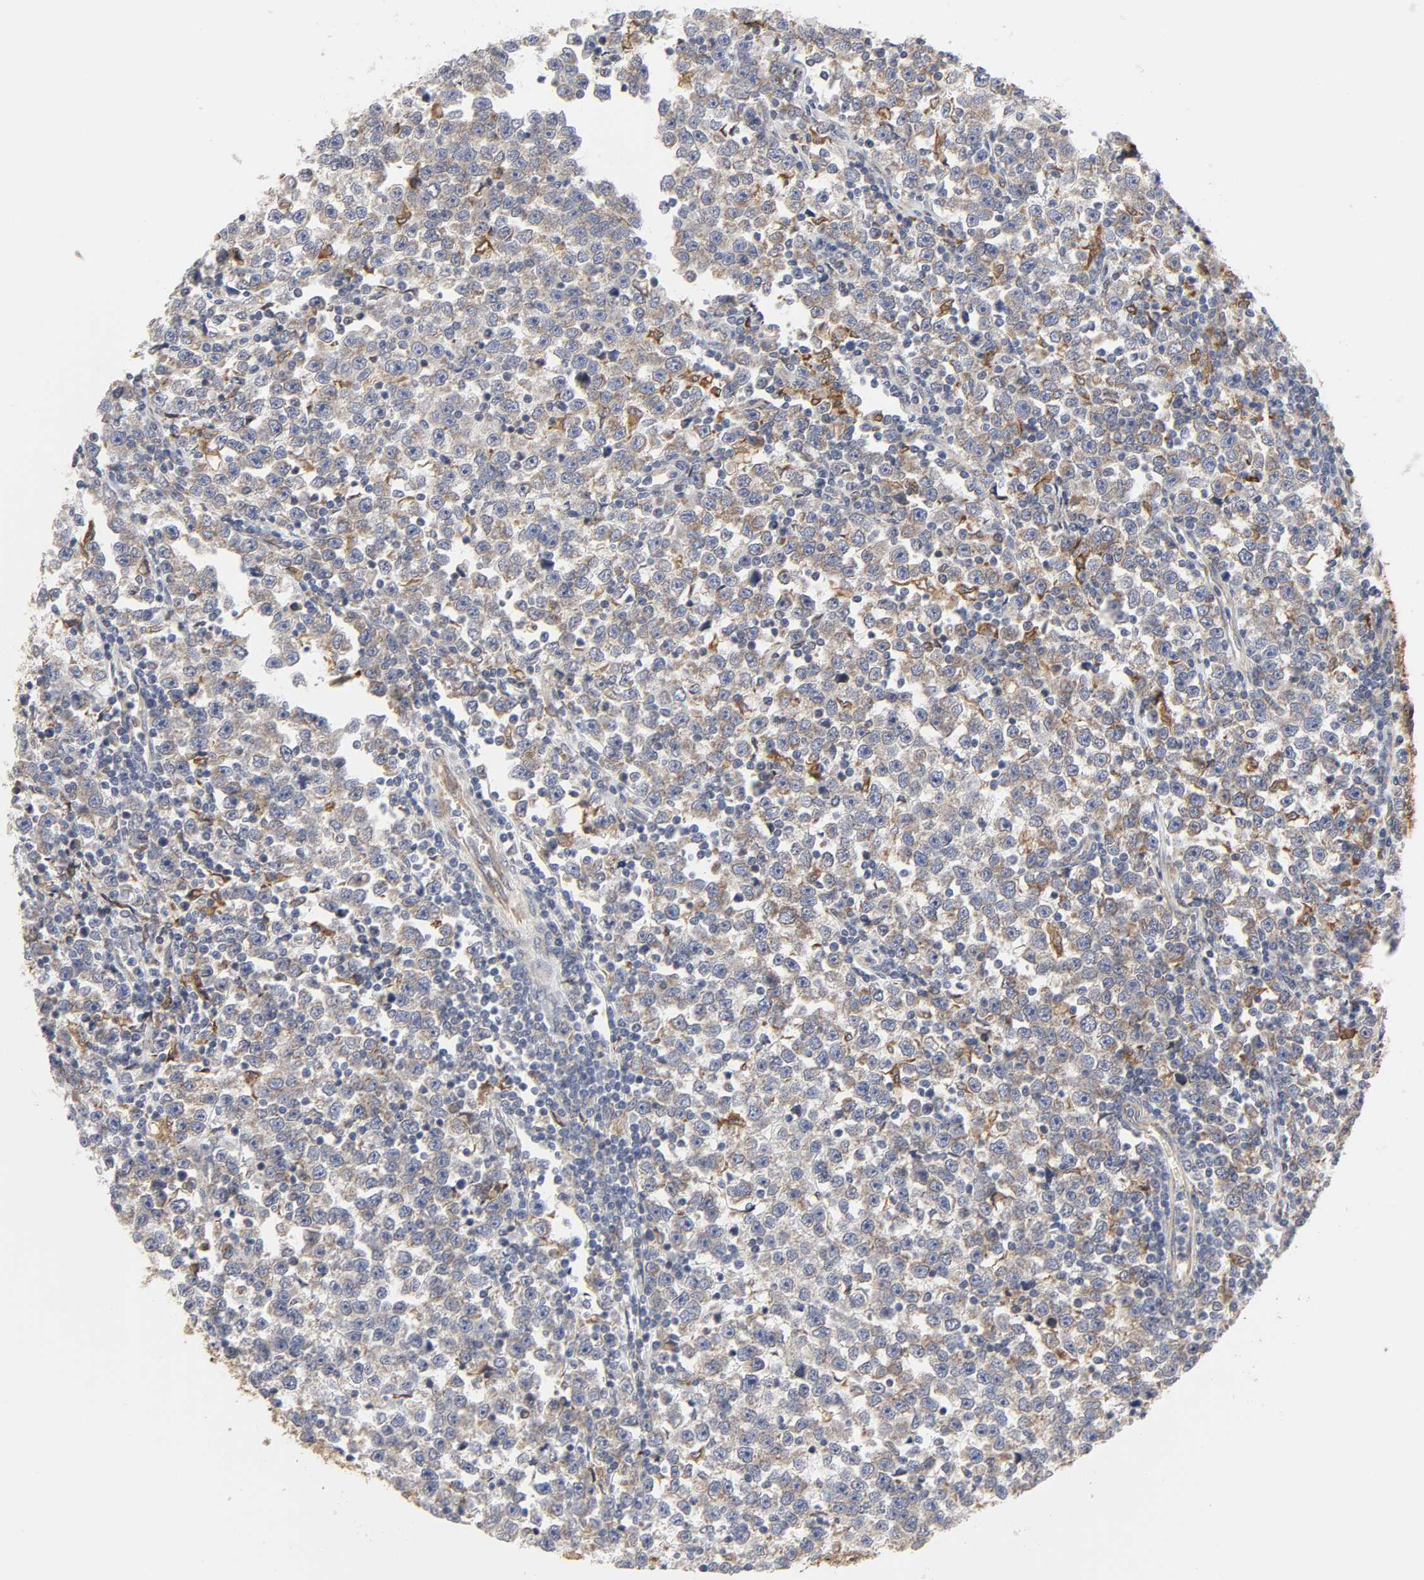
{"staining": {"intensity": "weak", "quantity": ">75%", "location": "cytoplasmic/membranous"}, "tissue": "testis cancer", "cell_type": "Tumor cells", "image_type": "cancer", "snomed": [{"axis": "morphology", "description": "Seminoma, NOS"}, {"axis": "topography", "description": "Testis"}], "caption": "Immunohistochemistry (DAB (3,3'-diaminobenzidine)) staining of human testis cancer (seminoma) displays weak cytoplasmic/membranous protein expression in about >75% of tumor cells.", "gene": "POR", "patient": {"sex": "male", "age": 43}}